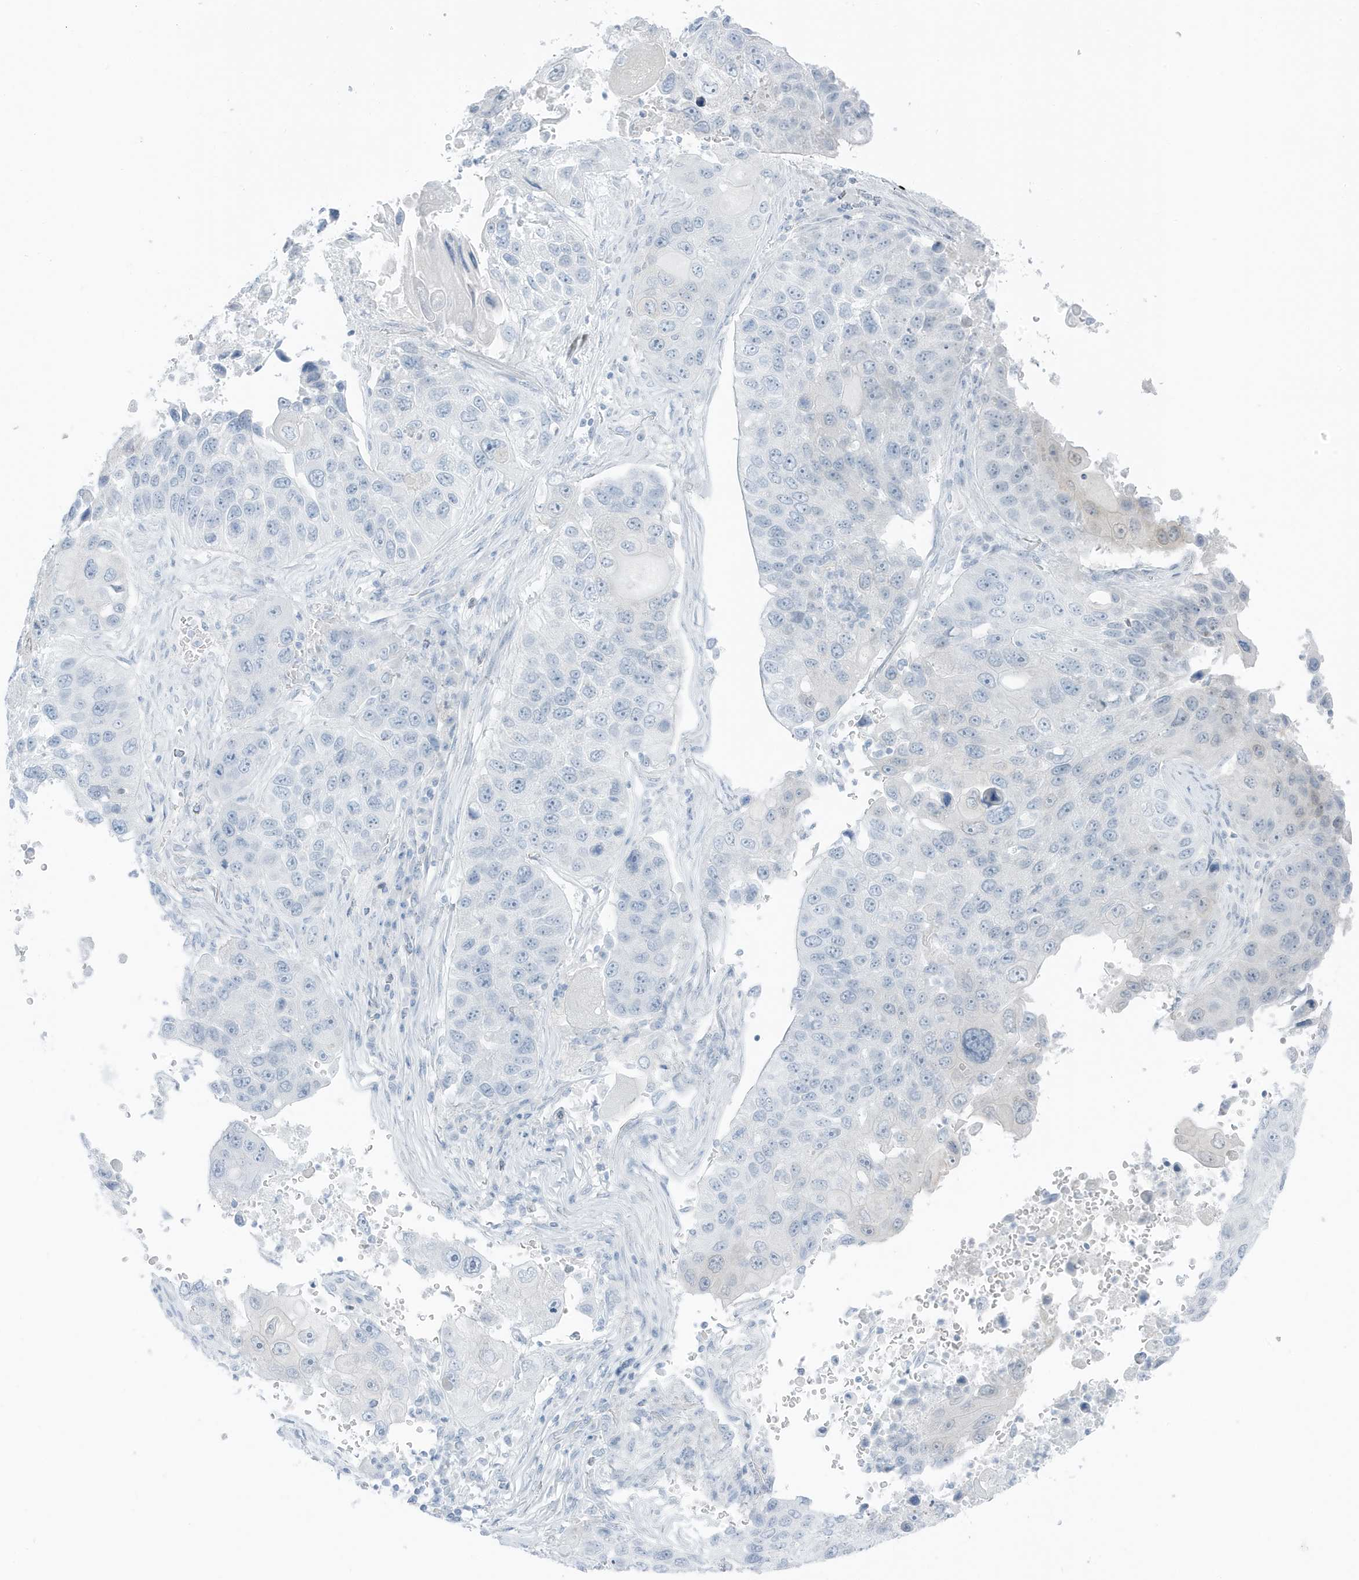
{"staining": {"intensity": "negative", "quantity": "none", "location": "none"}, "tissue": "lung cancer", "cell_type": "Tumor cells", "image_type": "cancer", "snomed": [{"axis": "morphology", "description": "Squamous cell carcinoma, NOS"}, {"axis": "topography", "description": "Lung"}], "caption": "Tumor cells show no significant staining in lung cancer.", "gene": "ZFP64", "patient": {"sex": "male", "age": 61}}